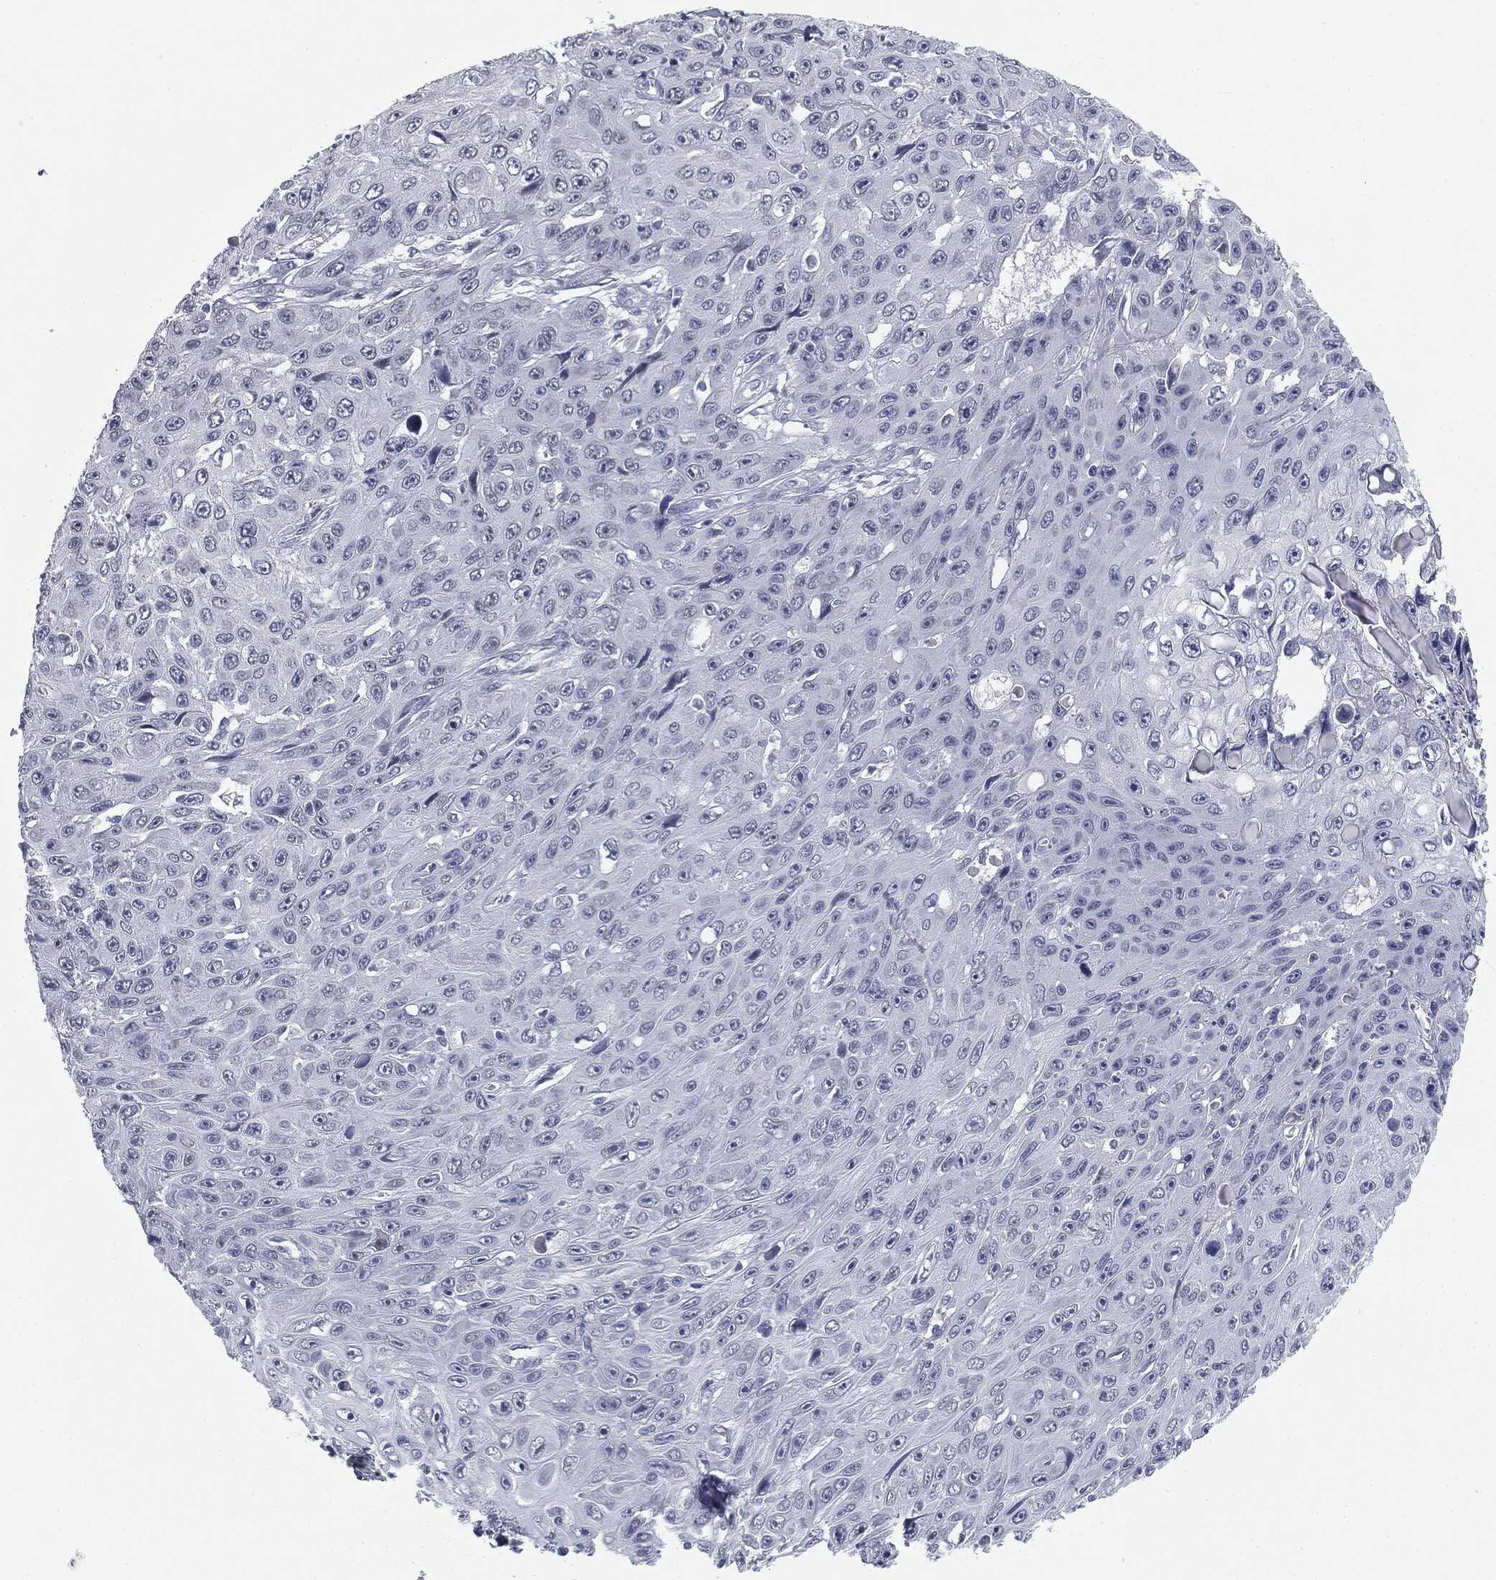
{"staining": {"intensity": "negative", "quantity": "none", "location": "none"}, "tissue": "skin cancer", "cell_type": "Tumor cells", "image_type": "cancer", "snomed": [{"axis": "morphology", "description": "Squamous cell carcinoma, NOS"}, {"axis": "topography", "description": "Skin"}], "caption": "Immunohistochemical staining of human skin cancer demonstrates no significant staining in tumor cells.", "gene": "TPO", "patient": {"sex": "male", "age": 82}}